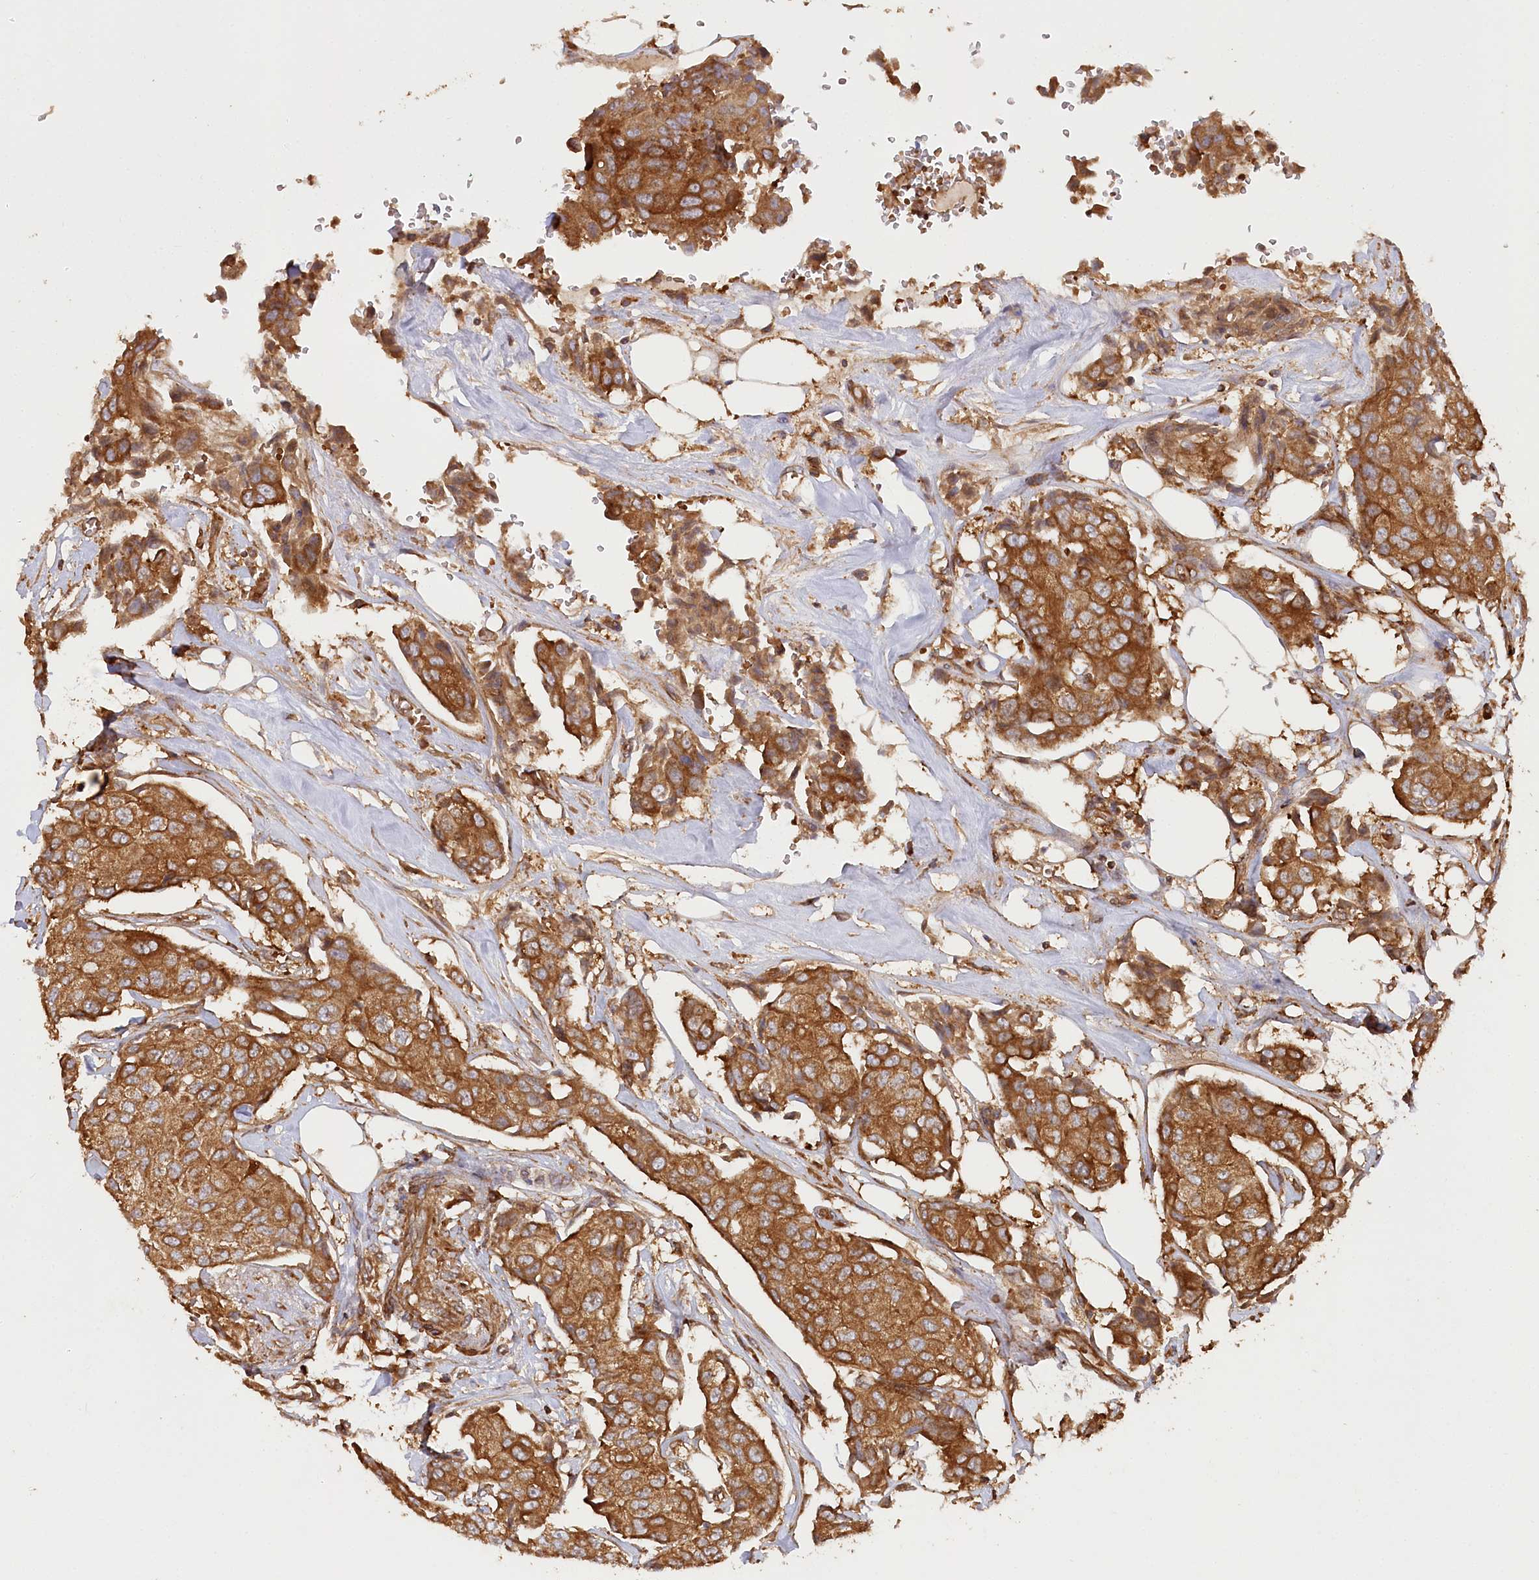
{"staining": {"intensity": "strong", "quantity": ">75%", "location": "cytoplasmic/membranous"}, "tissue": "breast cancer", "cell_type": "Tumor cells", "image_type": "cancer", "snomed": [{"axis": "morphology", "description": "Duct carcinoma"}, {"axis": "topography", "description": "Breast"}], "caption": "The photomicrograph demonstrates staining of breast cancer, revealing strong cytoplasmic/membranous protein expression (brown color) within tumor cells.", "gene": "PAIP2", "patient": {"sex": "female", "age": 80}}